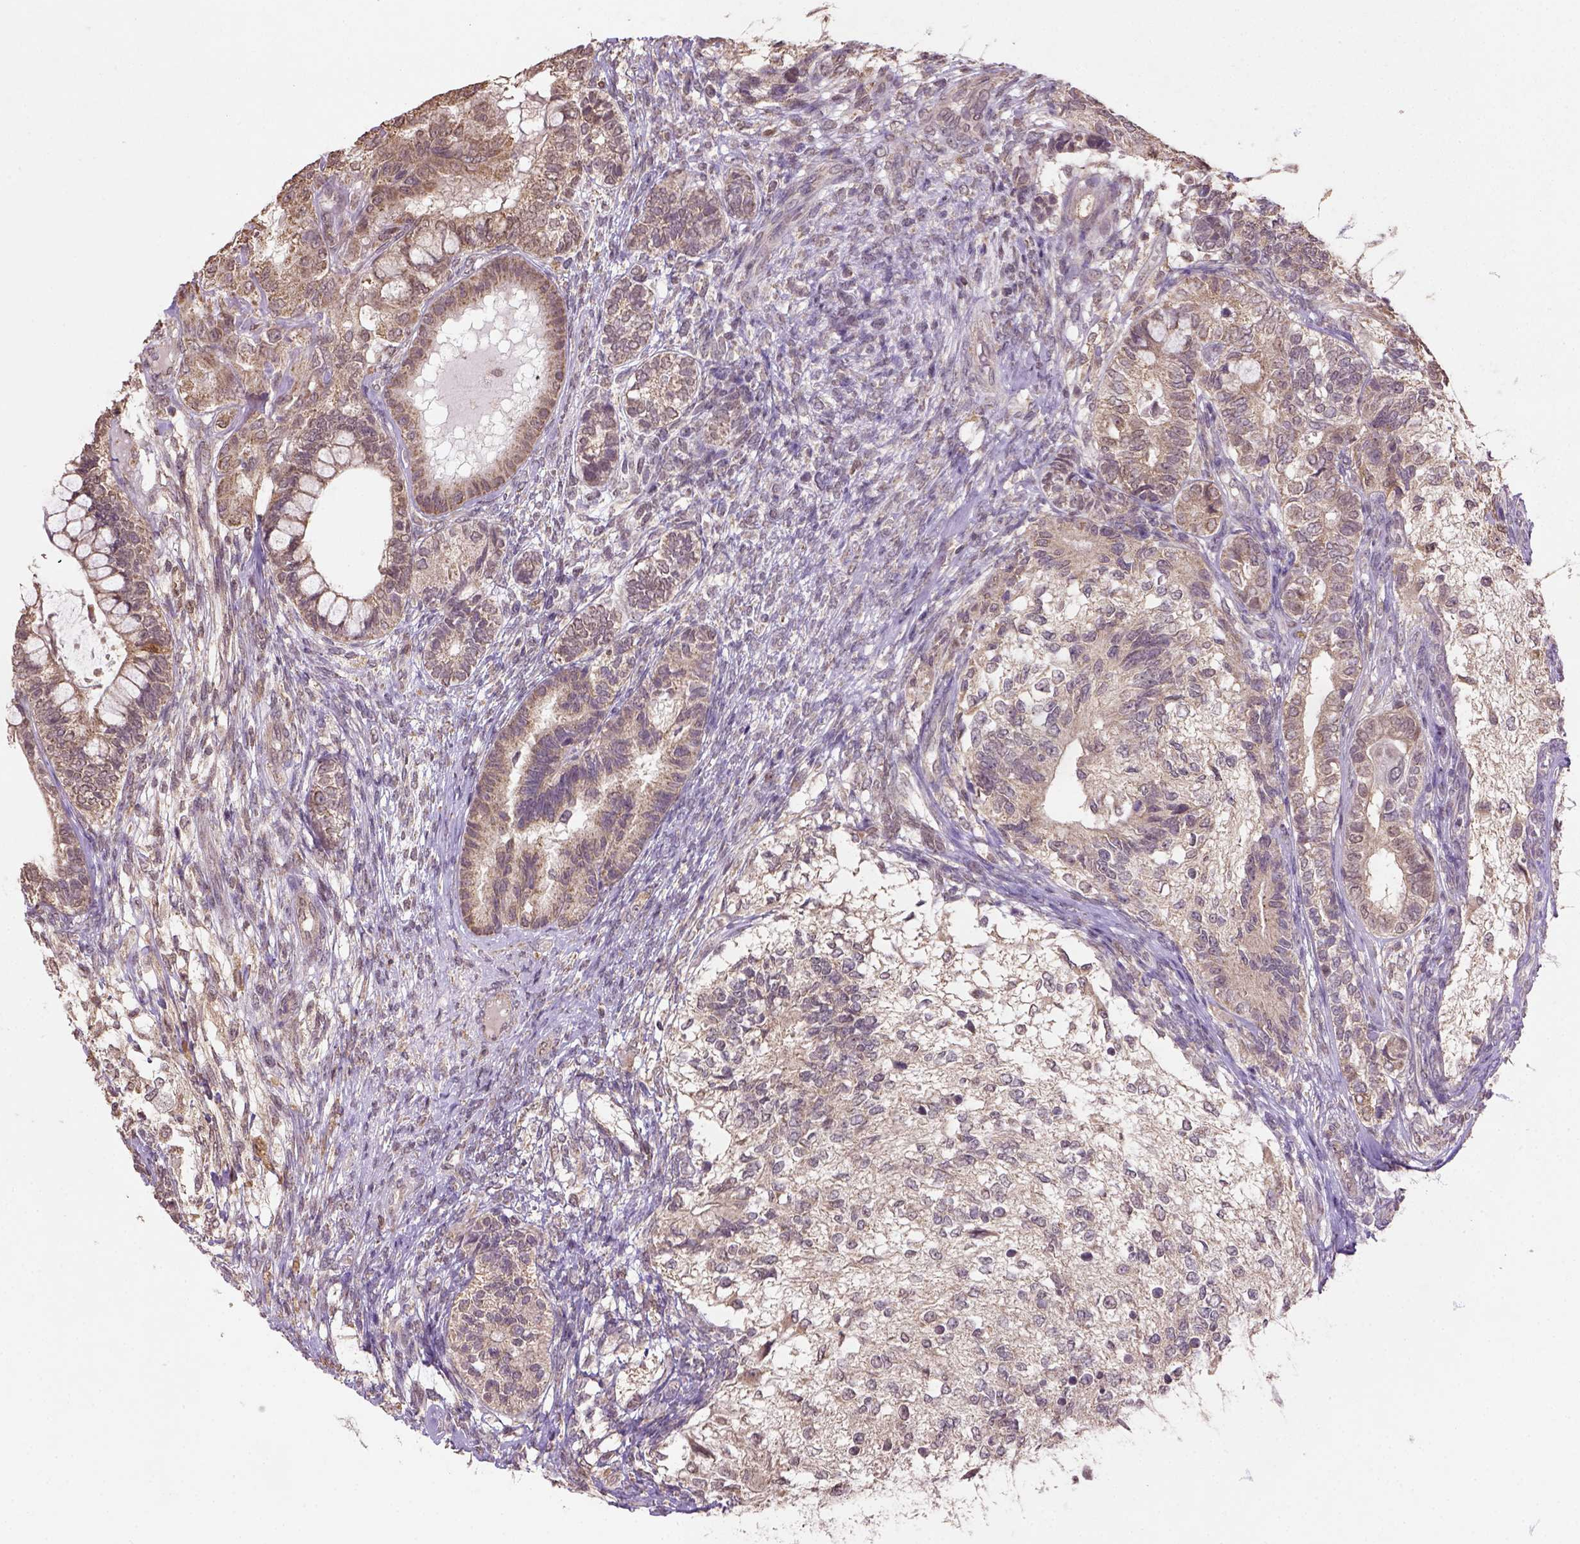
{"staining": {"intensity": "moderate", "quantity": "<25%", "location": "cytoplasmic/membranous"}, "tissue": "testis cancer", "cell_type": "Tumor cells", "image_type": "cancer", "snomed": [{"axis": "morphology", "description": "Seminoma, NOS"}, {"axis": "morphology", "description": "Carcinoma, Embryonal, NOS"}, {"axis": "topography", "description": "Testis"}], "caption": "Seminoma (testis) stained for a protein (brown) reveals moderate cytoplasmic/membranous positive expression in approximately <25% of tumor cells.", "gene": "NUDT10", "patient": {"sex": "male", "age": 41}}